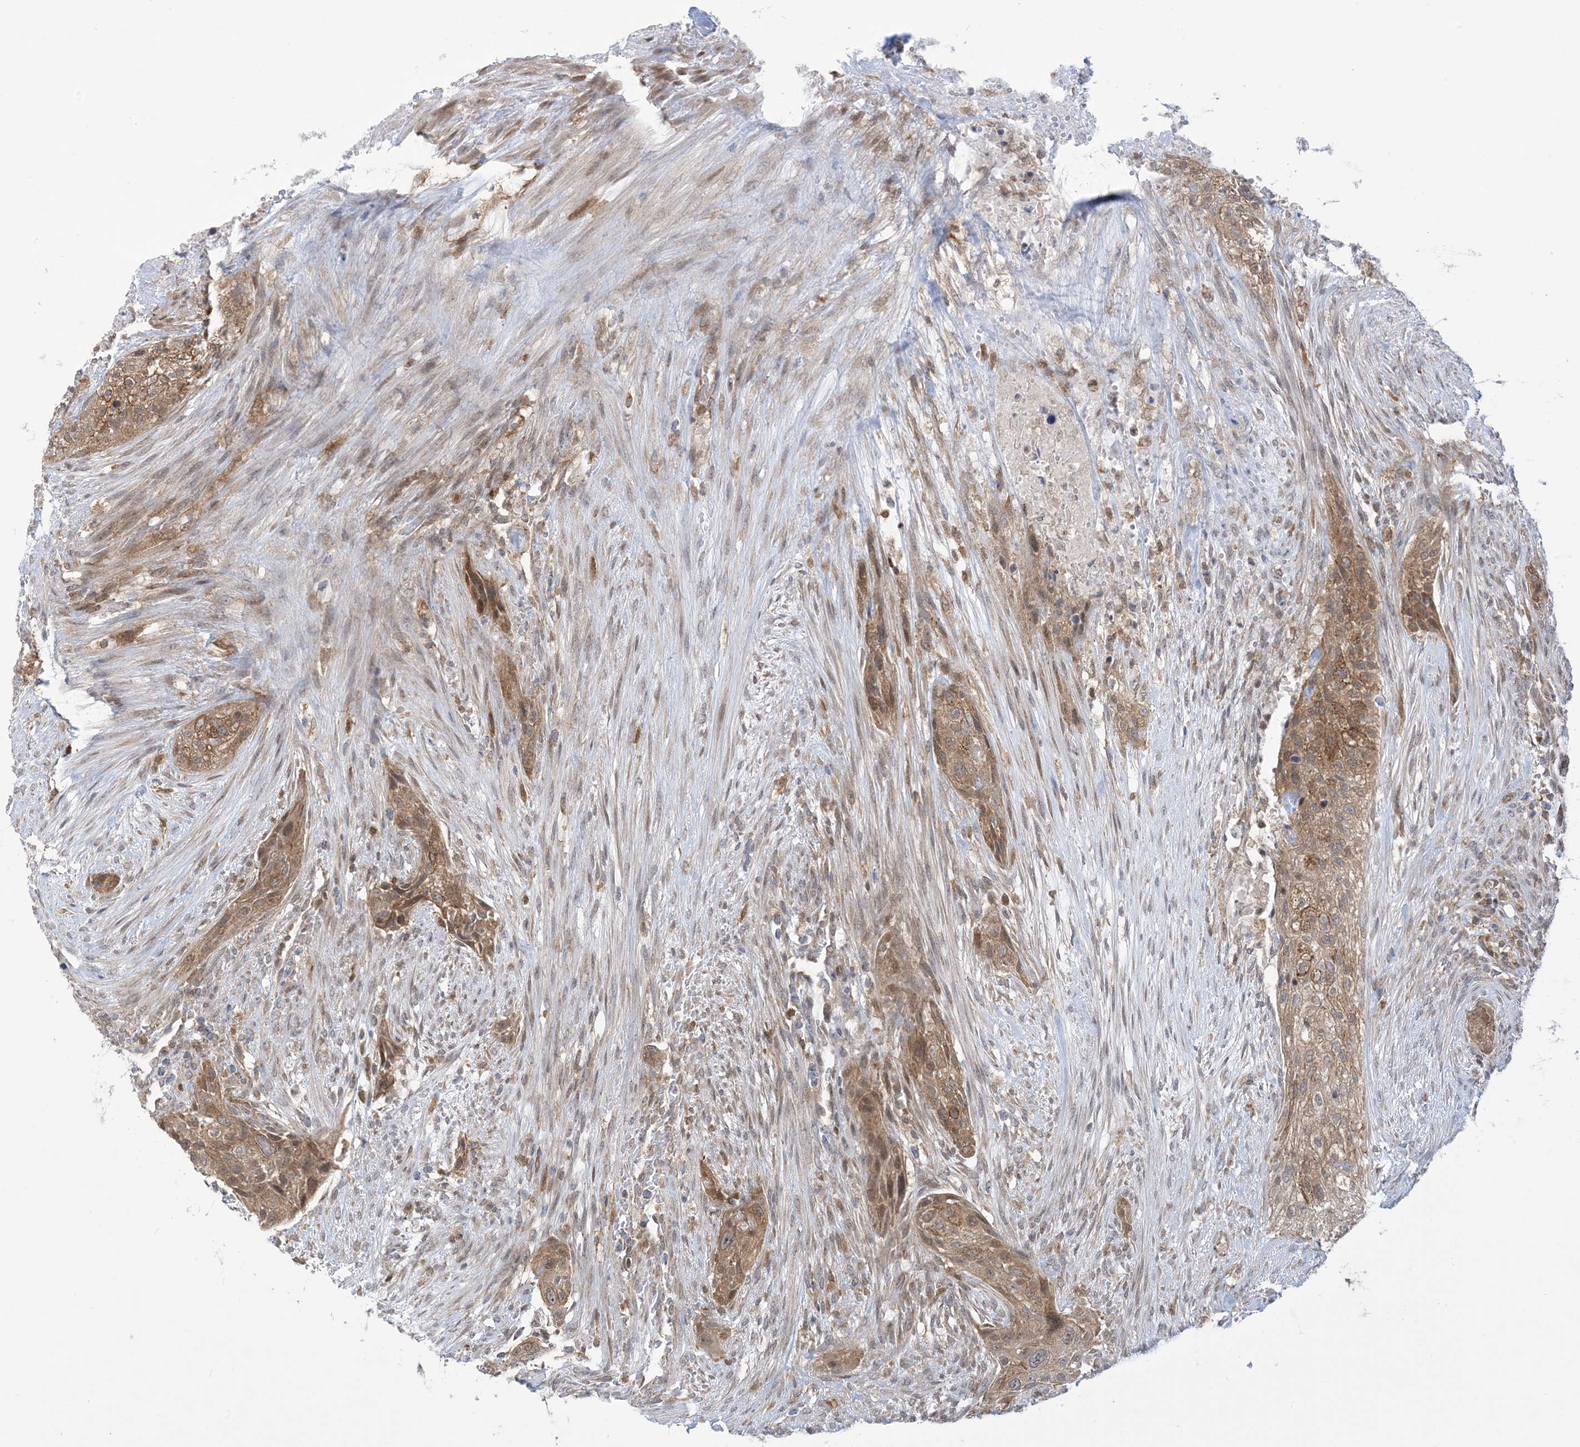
{"staining": {"intensity": "moderate", "quantity": ">75%", "location": "cytoplasmic/membranous"}, "tissue": "urothelial cancer", "cell_type": "Tumor cells", "image_type": "cancer", "snomed": [{"axis": "morphology", "description": "Urothelial carcinoma, High grade"}, {"axis": "topography", "description": "Urinary bladder"}], "caption": "Immunohistochemistry micrograph of human urothelial cancer stained for a protein (brown), which exhibits medium levels of moderate cytoplasmic/membranous positivity in approximately >75% of tumor cells.", "gene": "CASP4", "patient": {"sex": "male", "age": 35}}